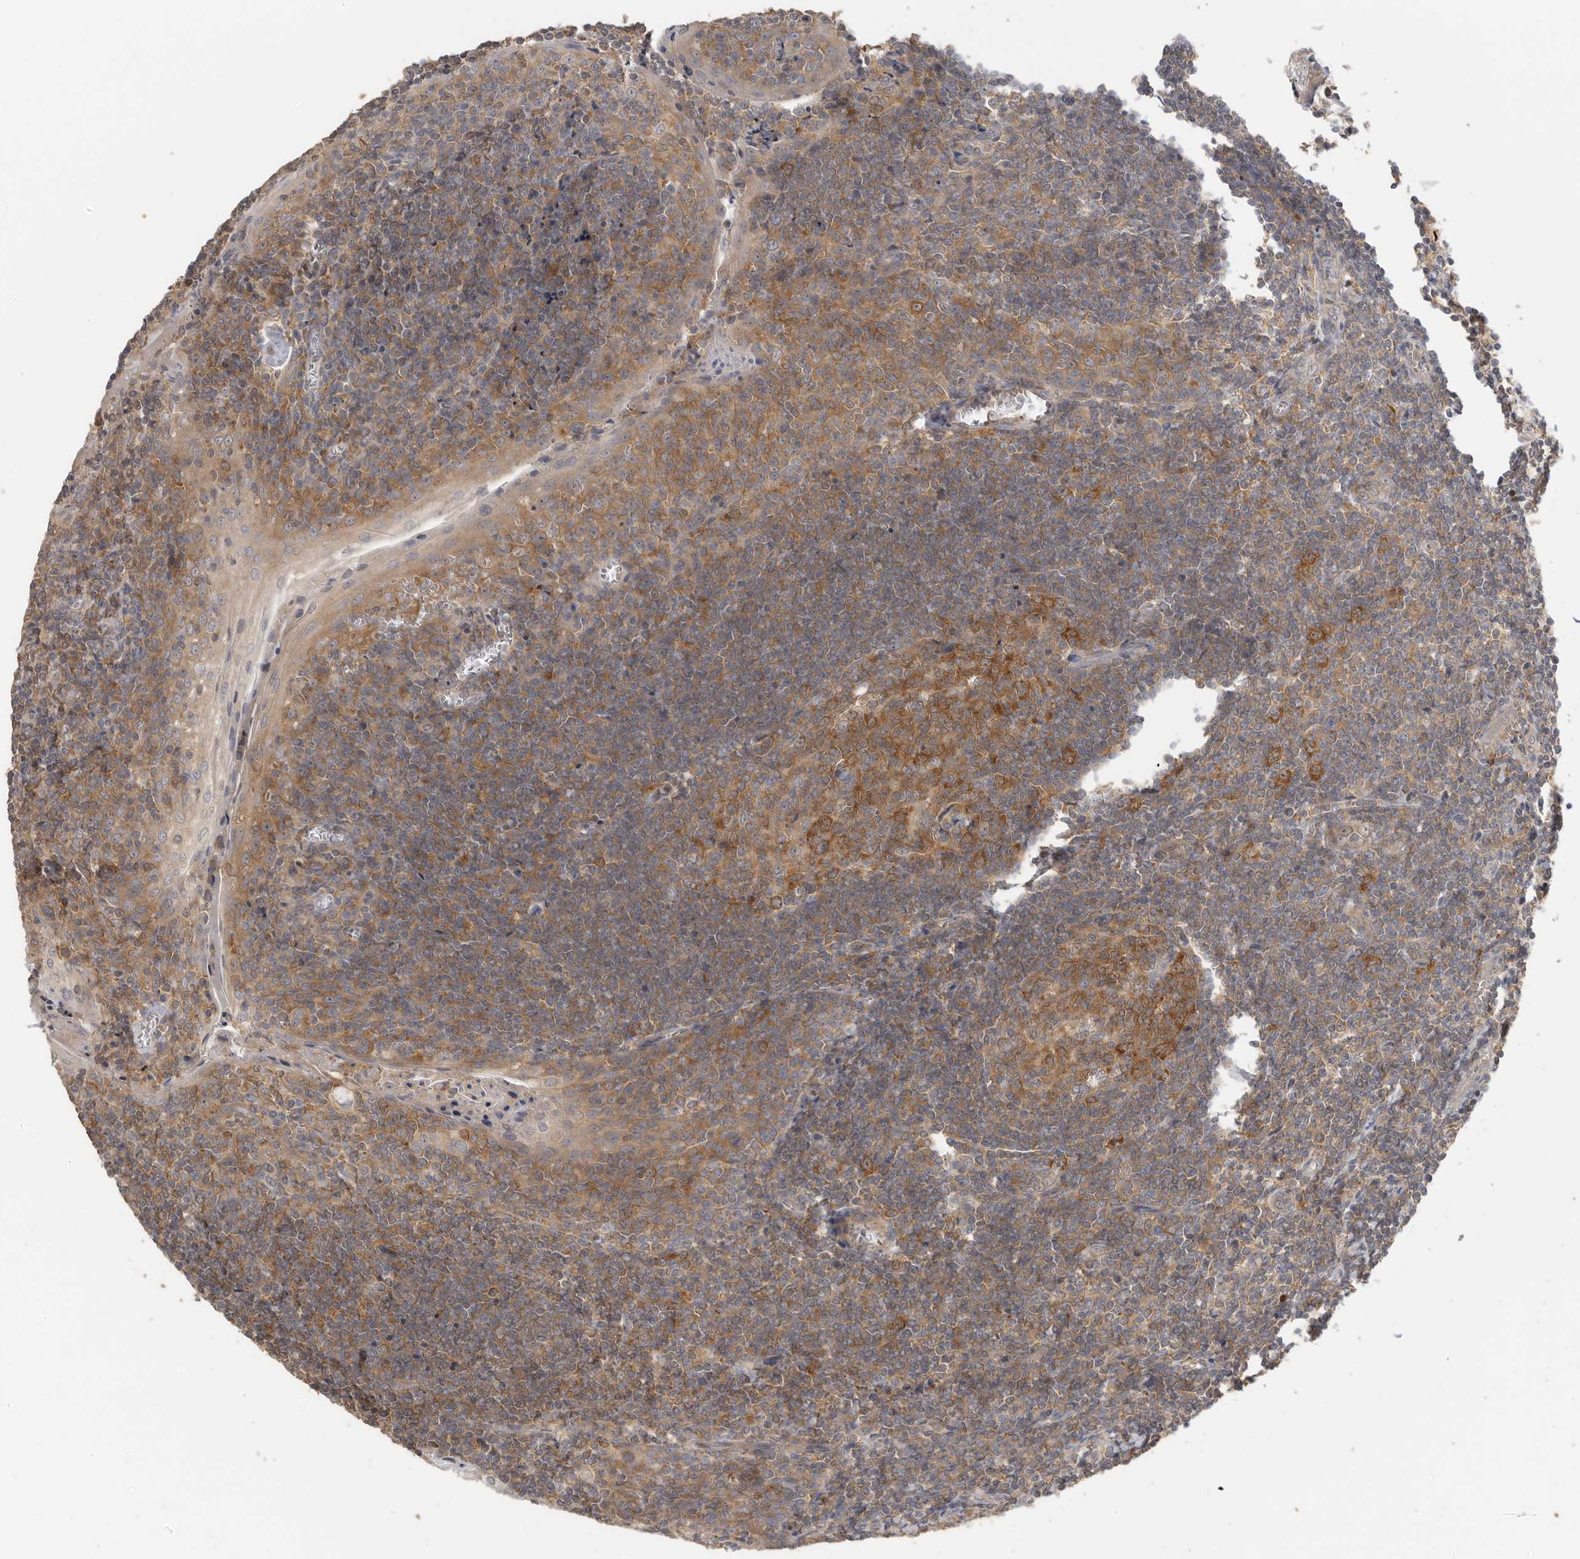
{"staining": {"intensity": "moderate", "quantity": ">75%", "location": "cytoplasmic/membranous"}, "tissue": "tonsil", "cell_type": "Germinal center cells", "image_type": "normal", "snomed": [{"axis": "morphology", "description": "Normal tissue, NOS"}, {"axis": "topography", "description": "Tonsil"}], "caption": "This image exhibits normal tonsil stained with immunohistochemistry to label a protein in brown. The cytoplasmic/membranous of germinal center cells show moderate positivity for the protein. Nuclei are counter-stained blue.", "gene": "CCT8", "patient": {"sex": "male", "age": 27}}